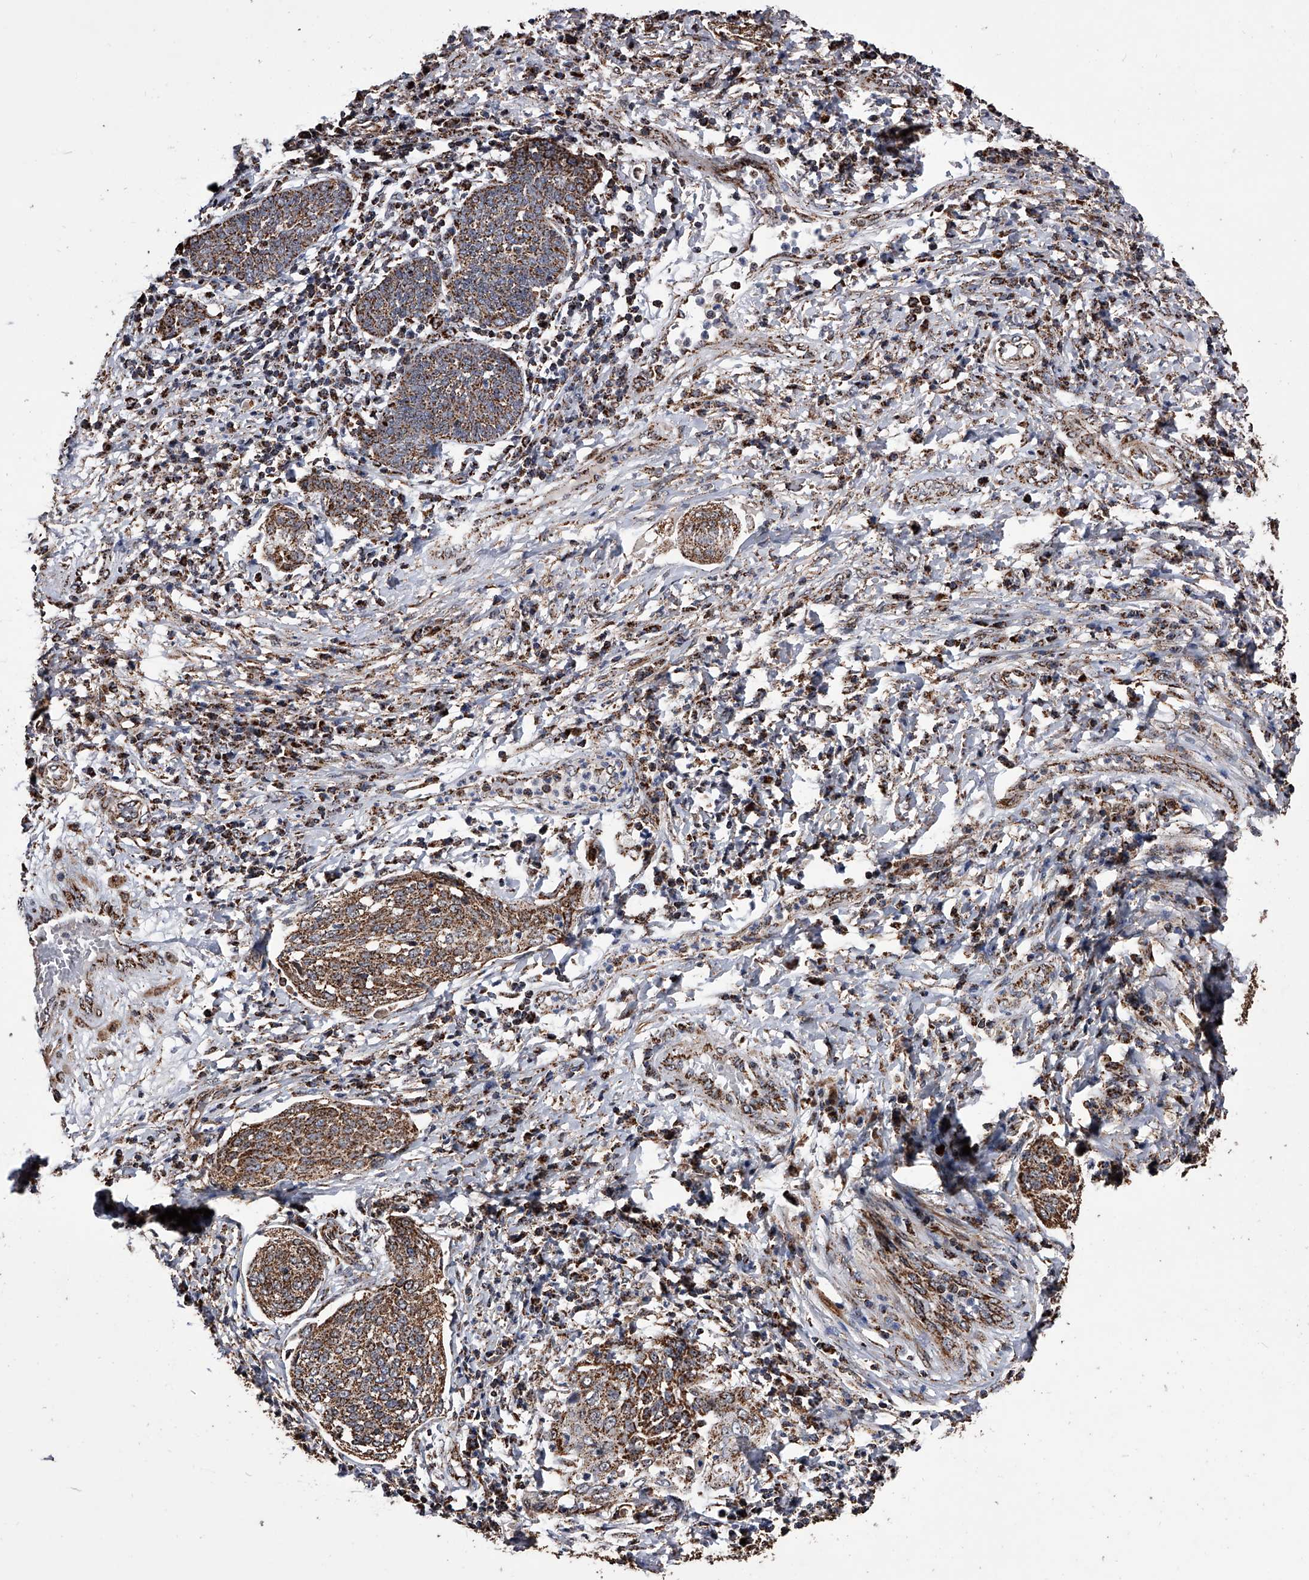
{"staining": {"intensity": "moderate", "quantity": ">75%", "location": "cytoplasmic/membranous"}, "tissue": "cervical cancer", "cell_type": "Tumor cells", "image_type": "cancer", "snomed": [{"axis": "morphology", "description": "Squamous cell carcinoma, NOS"}, {"axis": "topography", "description": "Cervix"}], "caption": "A histopathology image of cervical cancer (squamous cell carcinoma) stained for a protein demonstrates moderate cytoplasmic/membranous brown staining in tumor cells.", "gene": "SMPDL3A", "patient": {"sex": "female", "age": 34}}